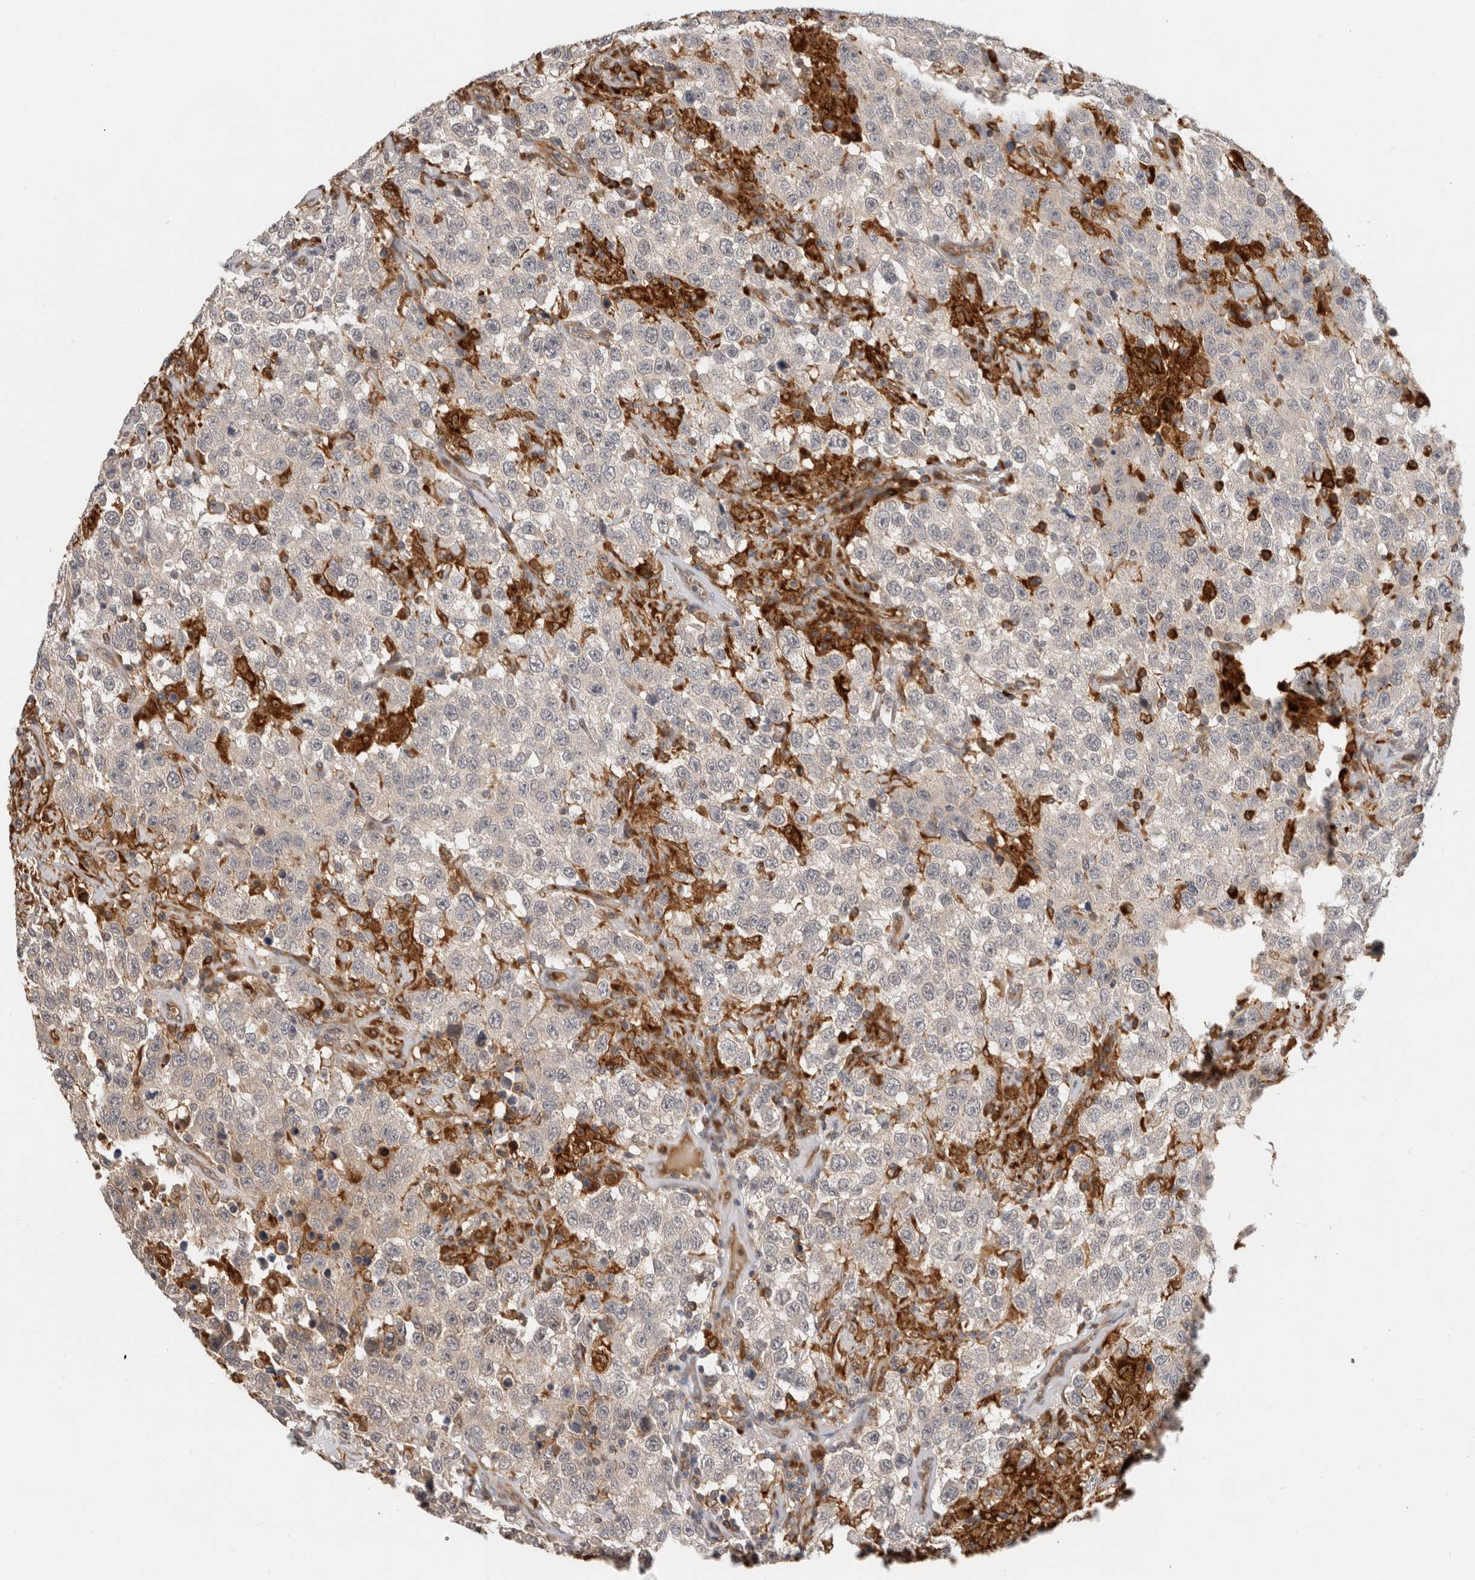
{"staining": {"intensity": "negative", "quantity": "none", "location": "none"}, "tissue": "testis cancer", "cell_type": "Tumor cells", "image_type": "cancer", "snomed": [{"axis": "morphology", "description": "Seminoma, NOS"}, {"axis": "topography", "description": "Testis"}], "caption": "A high-resolution micrograph shows immunohistochemistry staining of testis cancer, which demonstrates no significant positivity in tumor cells.", "gene": "APOL2", "patient": {"sex": "male", "age": 41}}